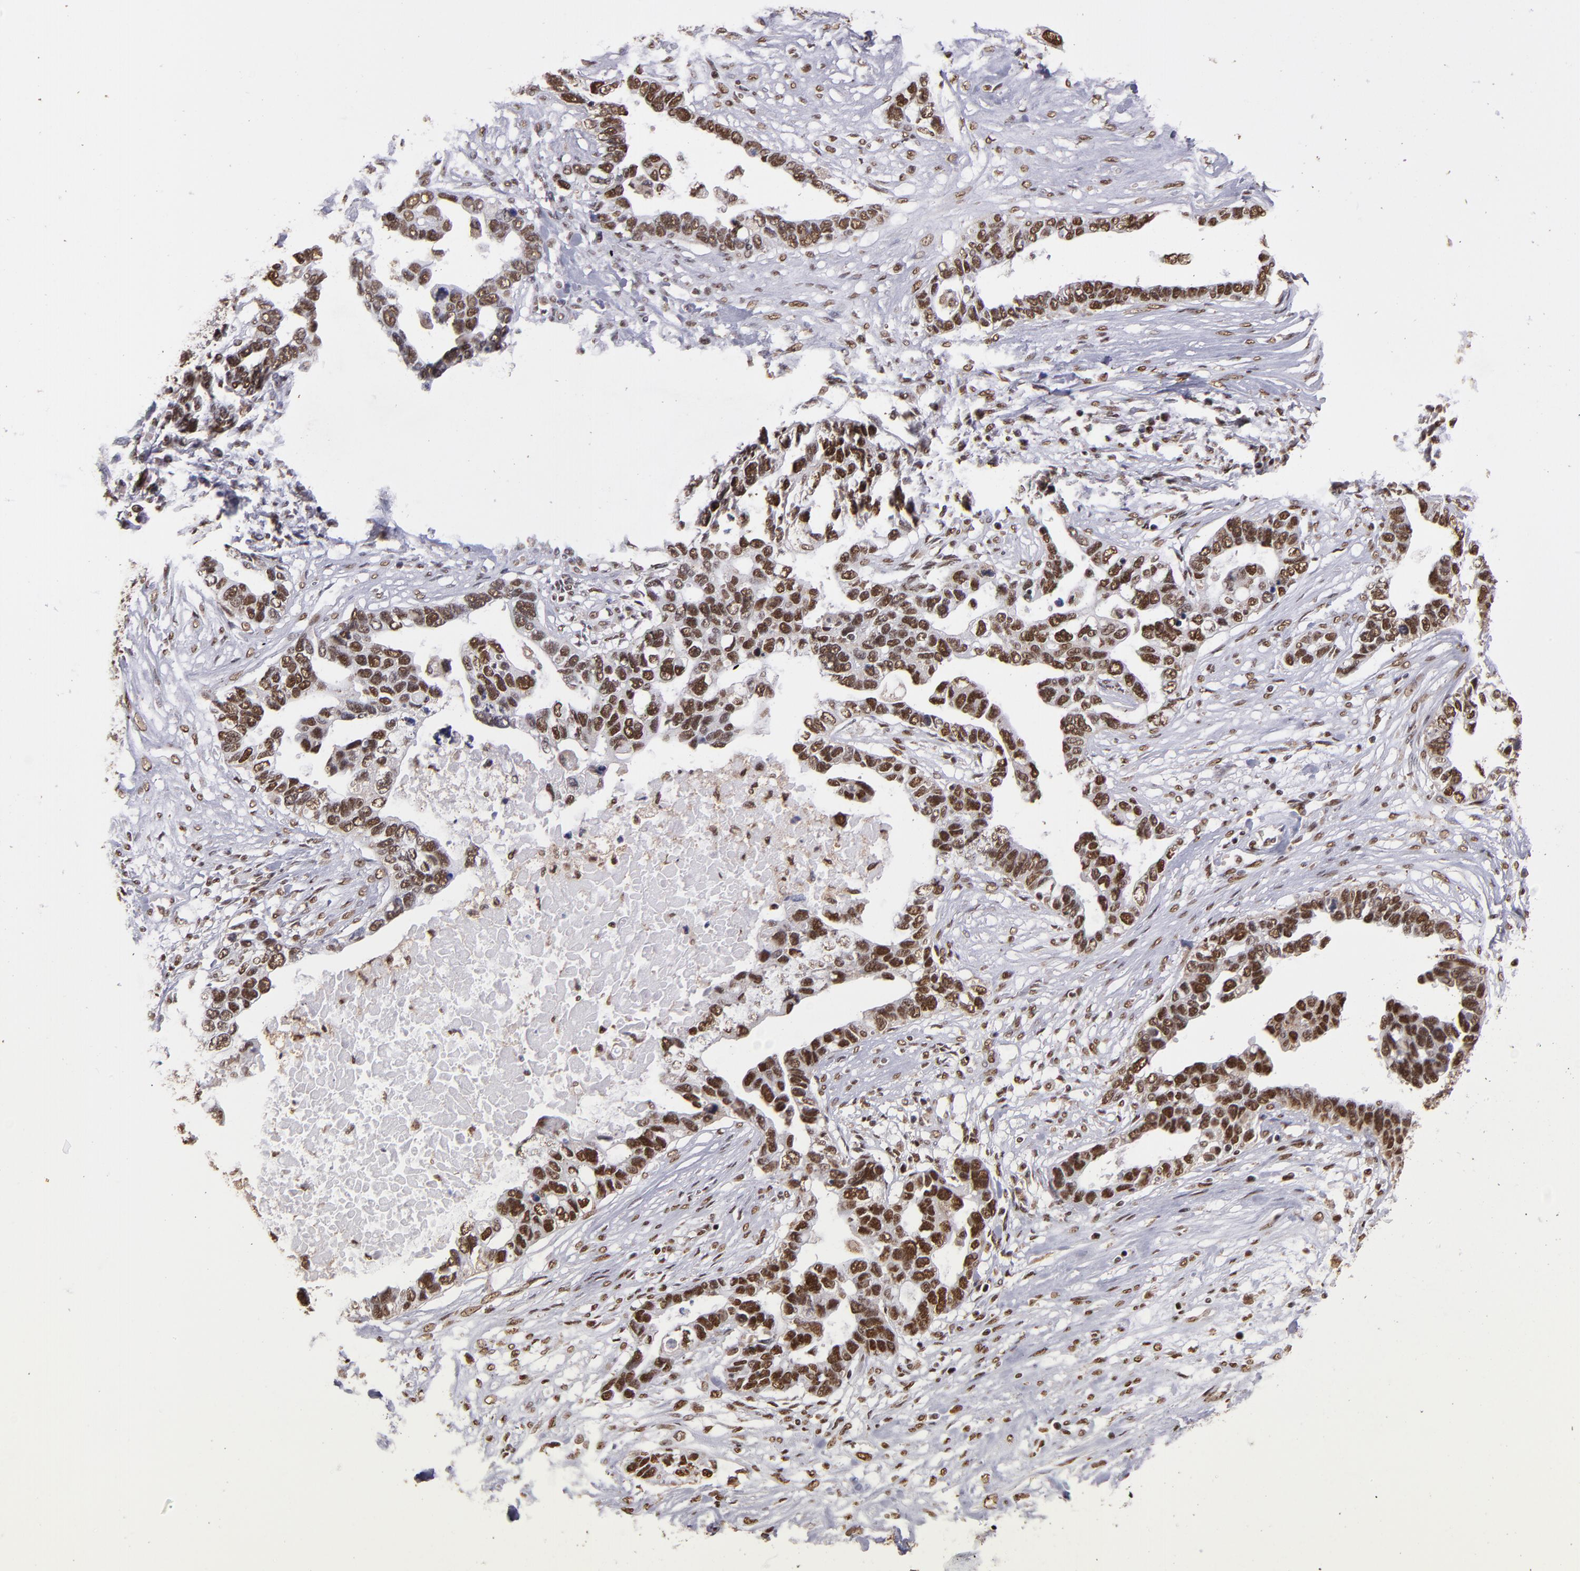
{"staining": {"intensity": "strong", "quantity": ">75%", "location": "nuclear"}, "tissue": "ovarian cancer", "cell_type": "Tumor cells", "image_type": "cancer", "snomed": [{"axis": "morphology", "description": "Cystadenocarcinoma, serous, NOS"}, {"axis": "topography", "description": "Ovary"}], "caption": "A histopathology image showing strong nuclear positivity in approximately >75% of tumor cells in ovarian serous cystadenocarcinoma, as visualized by brown immunohistochemical staining.", "gene": "SP1", "patient": {"sex": "female", "age": 54}}